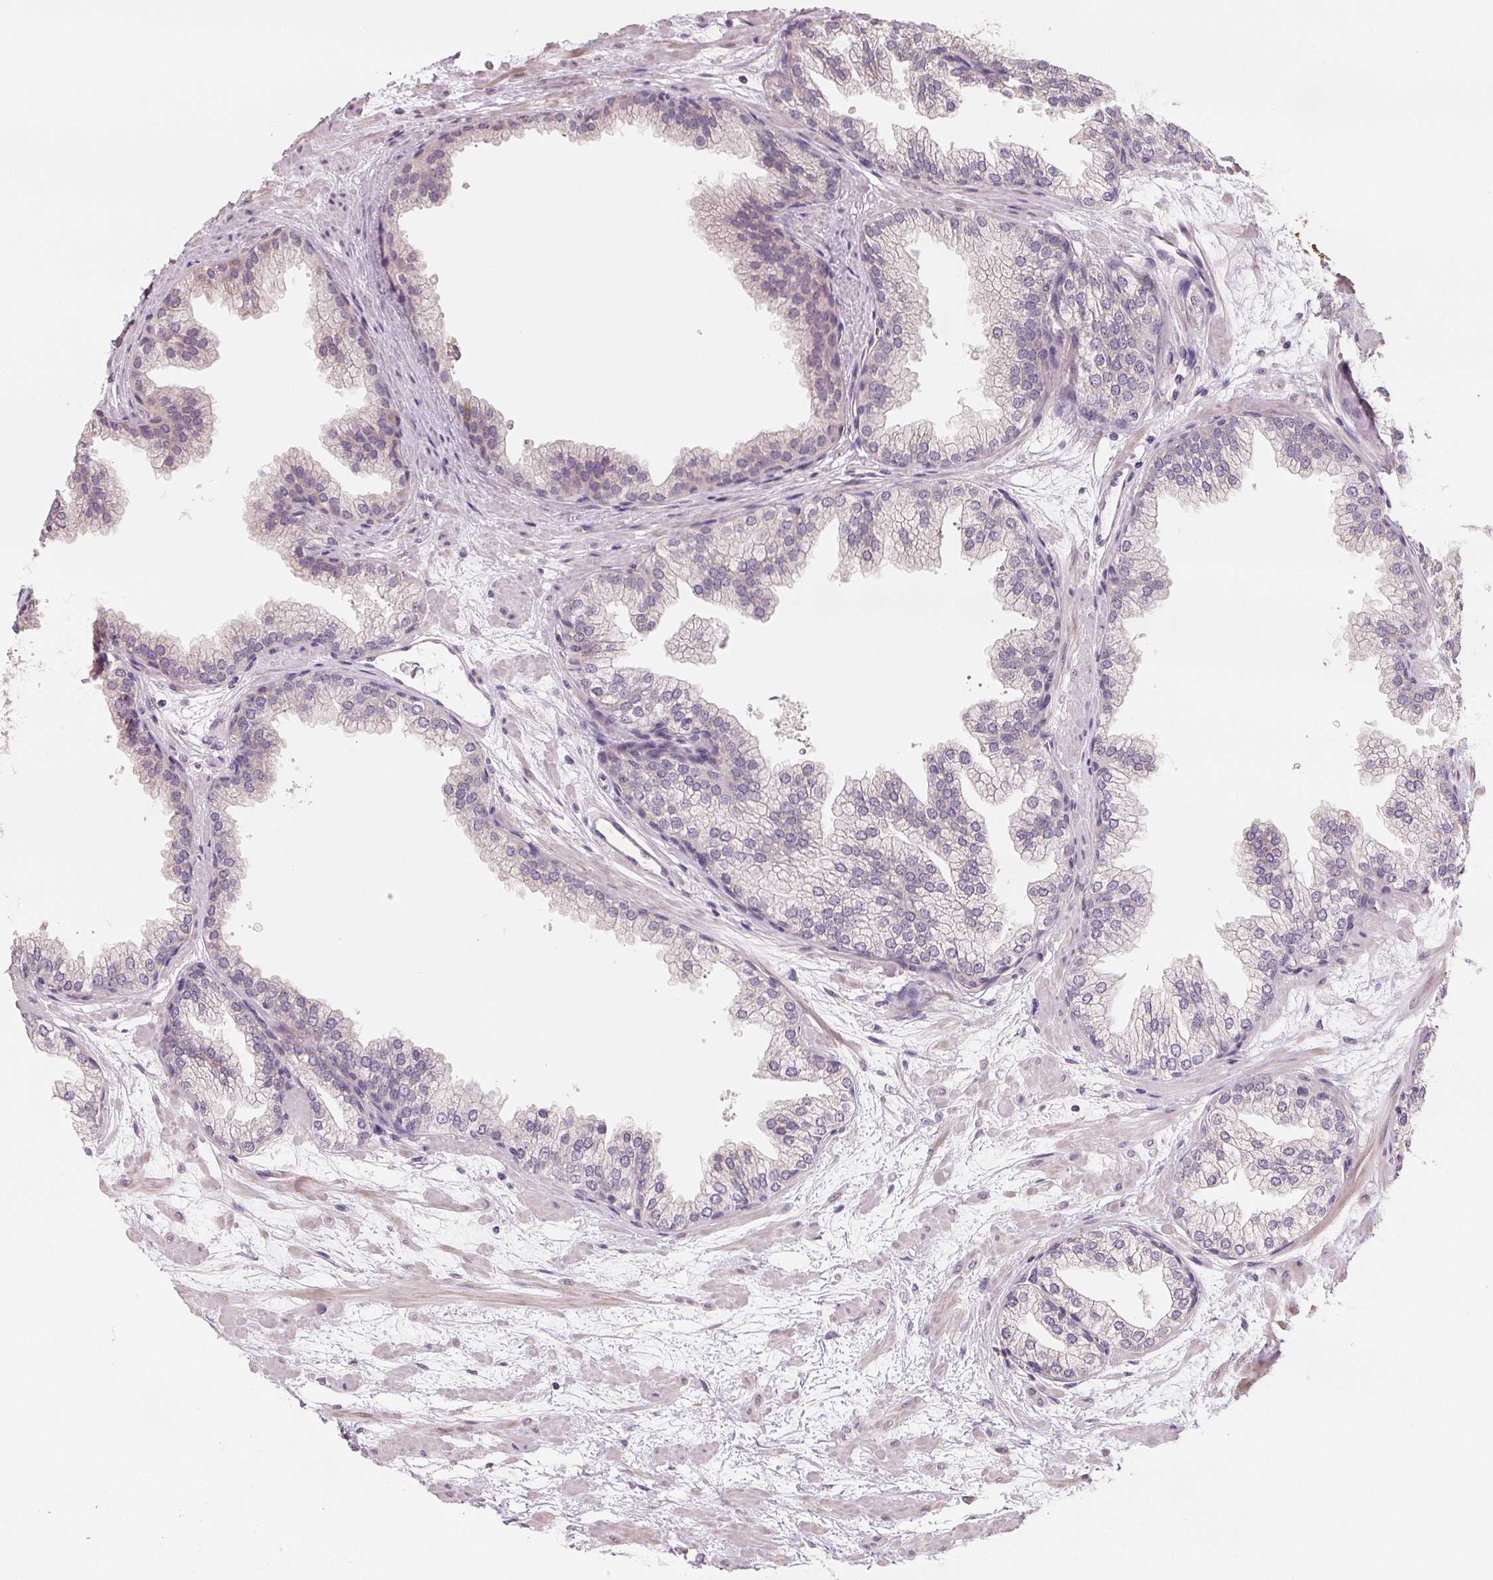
{"staining": {"intensity": "negative", "quantity": "none", "location": "none"}, "tissue": "prostate", "cell_type": "Glandular cells", "image_type": "normal", "snomed": [{"axis": "morphology", "description": "Normal tissue, NOS"}, {"axis": "topography", "description": "Prostate"}], "caption": "This is an immunohistochemistry (IHC) histopathology image of unremarkable prostate. There is no staining in glandular cells.", "gene": "VTCN1", "patient": {"sex": "male", "age": 37}}